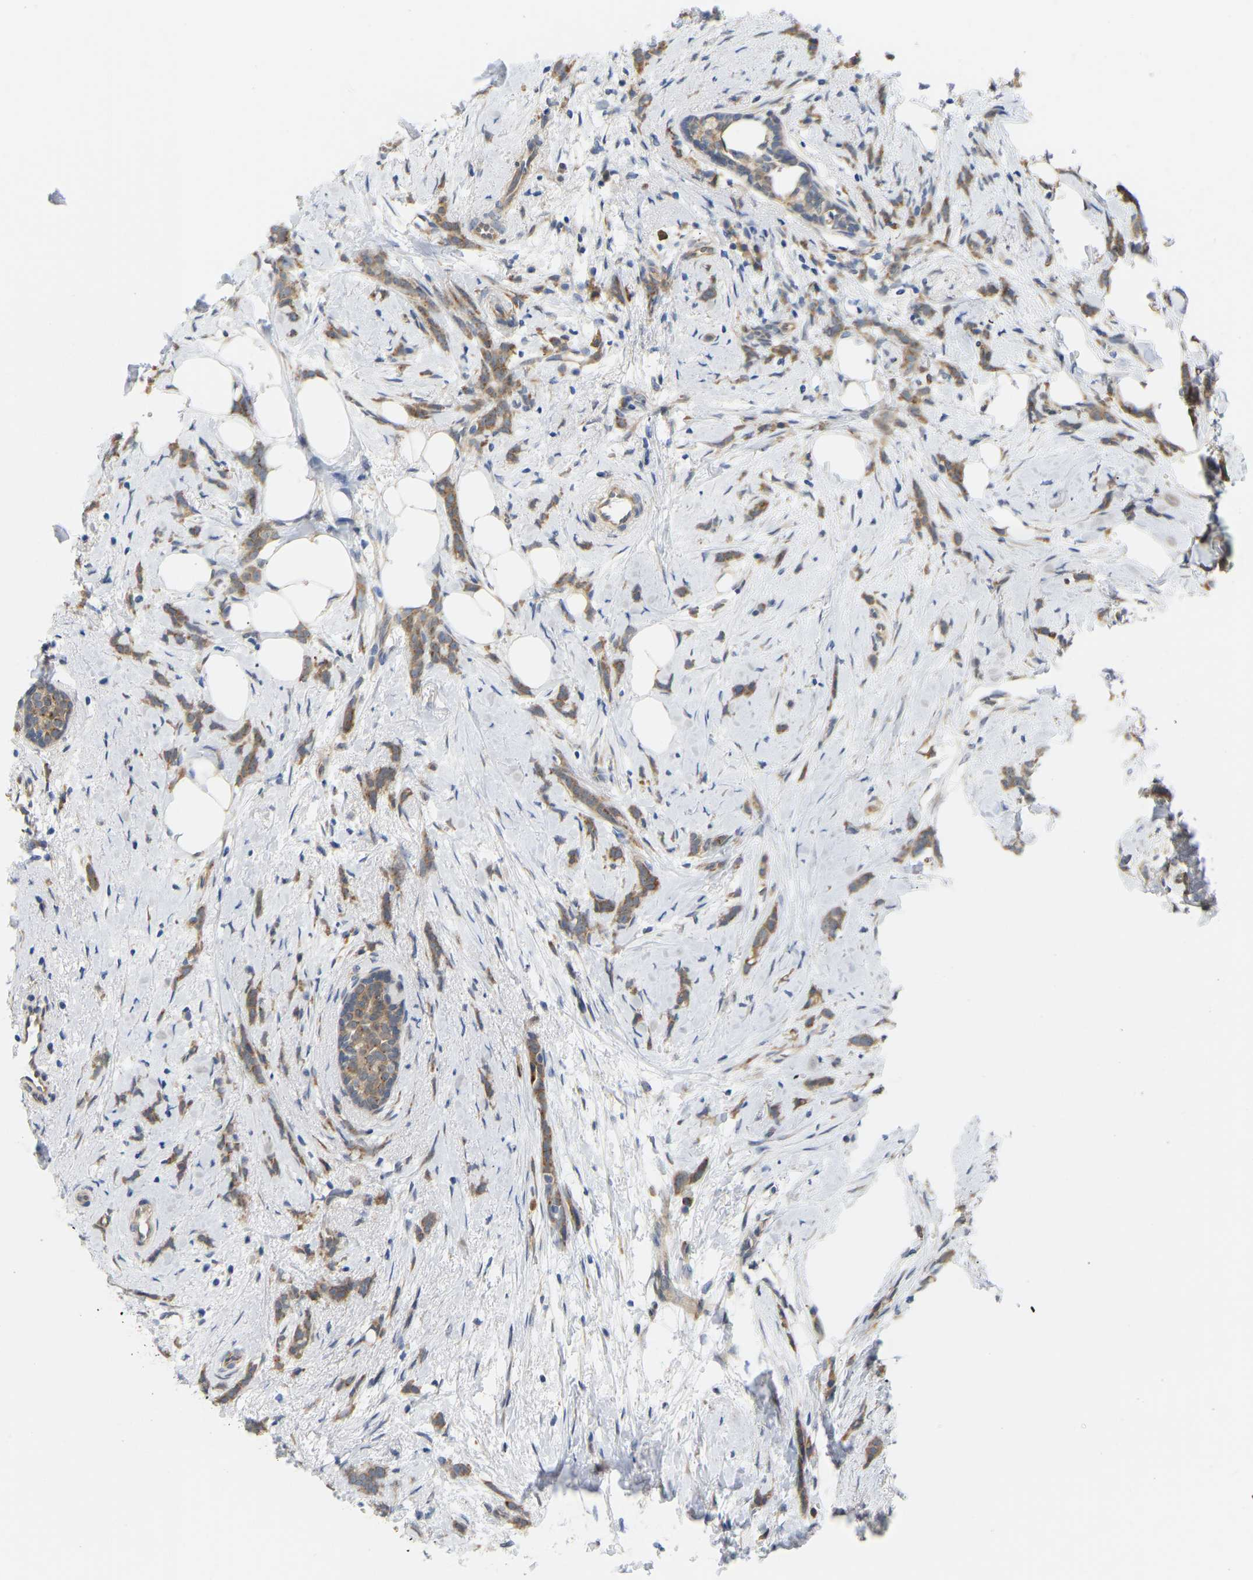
{"staining": {"intensity": "moderate", "quantity": ">75%", "location": "cytoplasmic/membranous"}, "tissue": "breast cancer", "cell_type": "Tumor cells", "image_type": "cancer", "snomed": [{"axis": "morphology", "description": "Lobular carcinoma, in situ"}, {"axis": "morphology", "description": "Lobular carcinoma"}, {"axis": "topography", "description": "Breast"}], "caption": "Breast cancer stained with a protein marker reveals moderate staining in tumor cells.", "gene": "BEND3", "patient": {"sex": "female", "age": 41}}